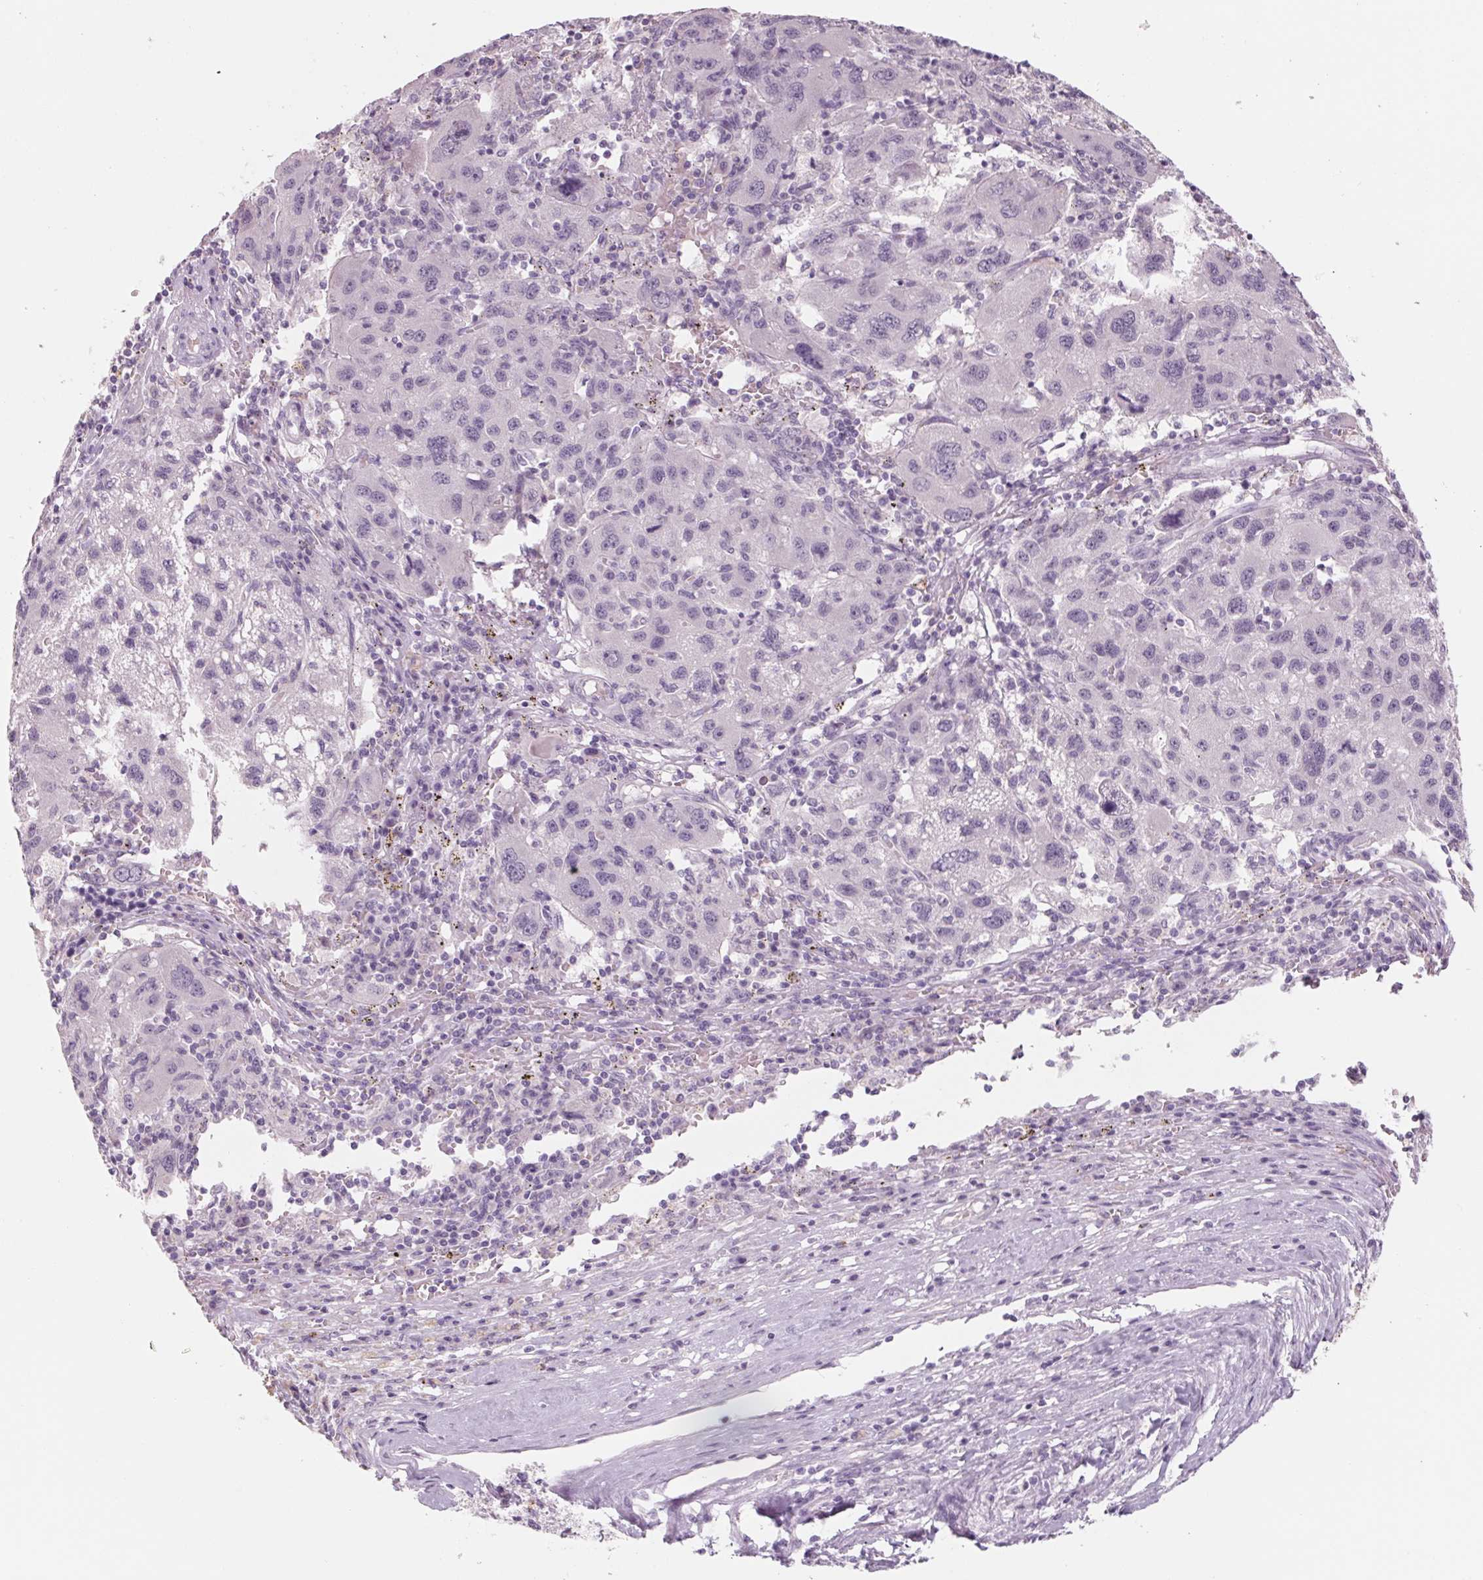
{"staining": {"intensity": "negative", "quantity": "none", "location": "none"}, "tissue": "liver cancer", "cell_type": "Tumor cells", "image_type": "cancer", "snomed": [{"axis": "morphology", "description": "Carcinoma, Hepatocellular, NOS"}, {"axis": "topography", "description": "Liver"}], "caption": "The photomicrograph demonstrates no staining of tumor cells in liver hepatocellular carcinoma.", "gene": "POU1F1", "patient": {"sex": "female", "age": 77}}